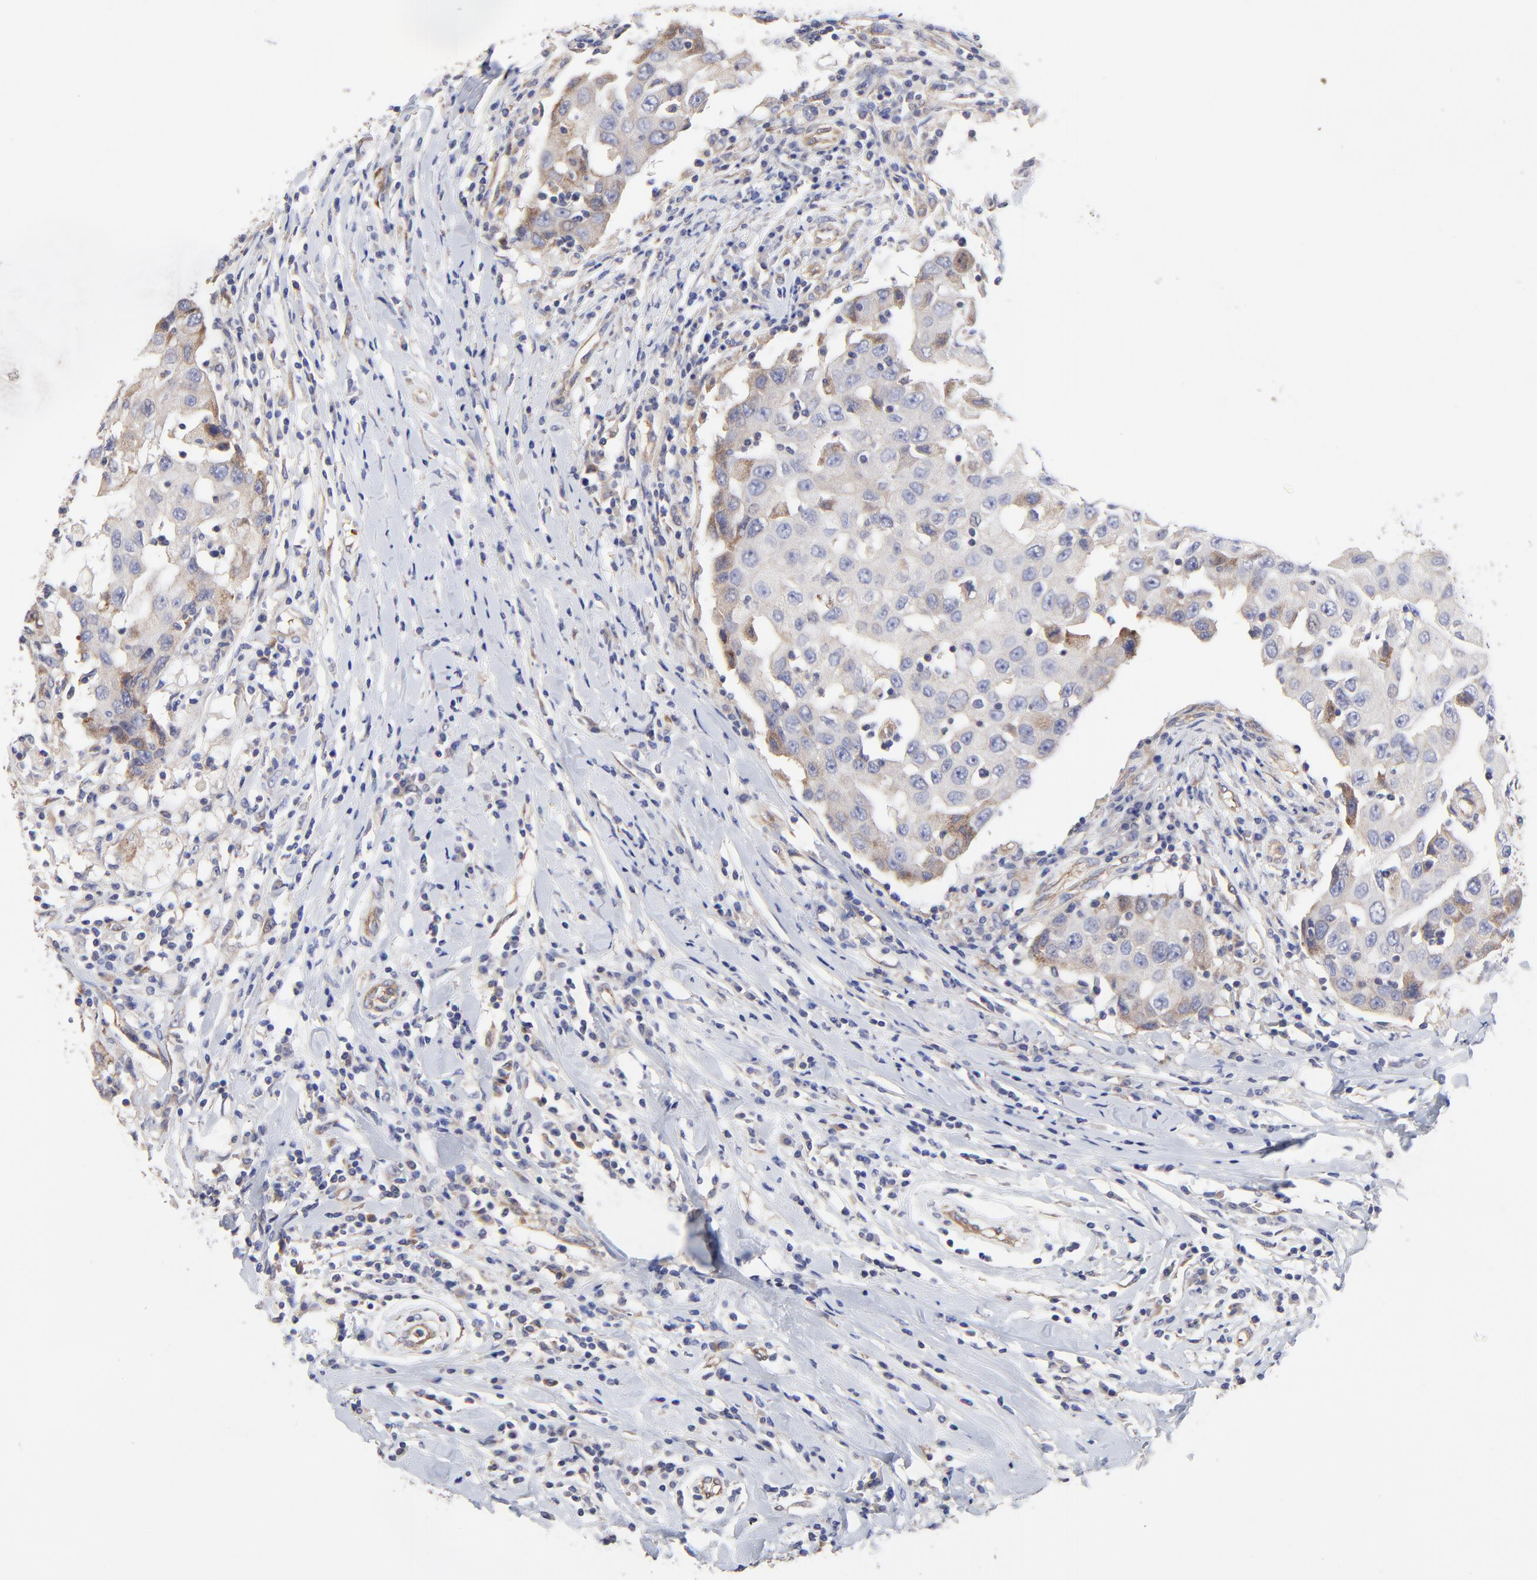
{"staining": {"intensity": "moderate", "quantity": "25%-75%", "location": "cytoplasmic/membranous"}, "tissue": "breast cancer", "cell_type": "Tumor cells", "image_type": "cancer", "snomed": [{"axis": "morphology", "description": "Duct carcinoma"}, {"axis": "topography", "description": "Breast"}], "caption": "Brown immunohistochemical staining in human breast invasive ductal carcinoma reveals moderate cytoplasmic/membranous staining in about 25%-75% of tumor cells. (DAB (3,3'-diaminobenzidine) IHC with brightfield microscopy, high magnification).", "gene": "SULF2", "patient": {"sex": "female", "age": 27}}